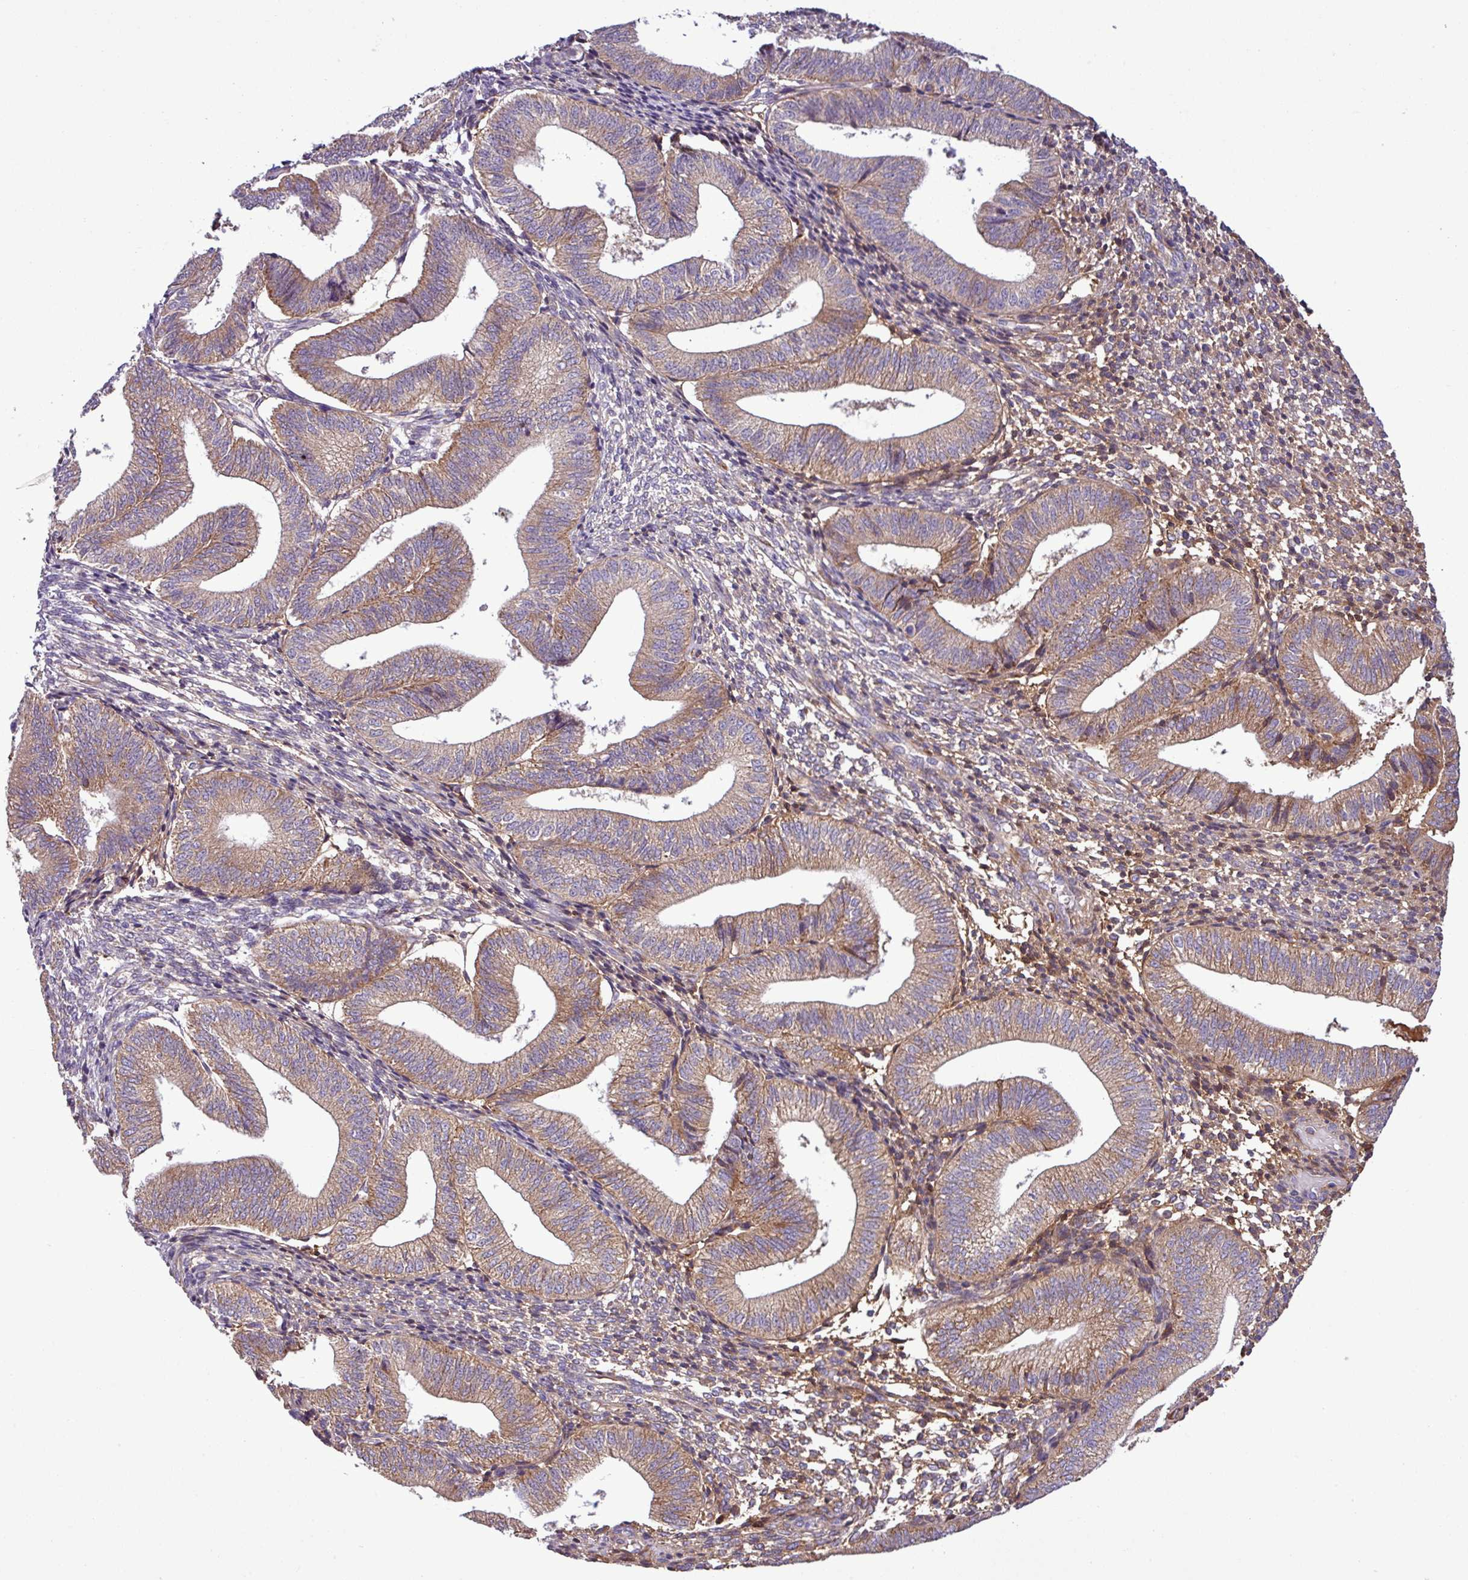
{"staining": {"intensity": "moderate", "quantity": ">75%", "location": "cytoplasmic/membranous"}, "tissue": "endometrium", "cell_type": "Cells in endometrial stroma", "image_type": "normal", "snomed": [{"axis": "morphology", "description": "Normal tissue, NOS"}, {"axis": "topography", "description": "Endometrium"}], "caption": "IHC (DAB (3,3'-diaminobenzidine)) staining of benign endometrium displays moderate cytoplasmic/membranous protein staining in about >75% of cells in endometrial stroma. IHC stains the protein in brown and the nuclei are stained blue.", "gene": "CWH43", "patient": {"sex": "female", "age": 34}}